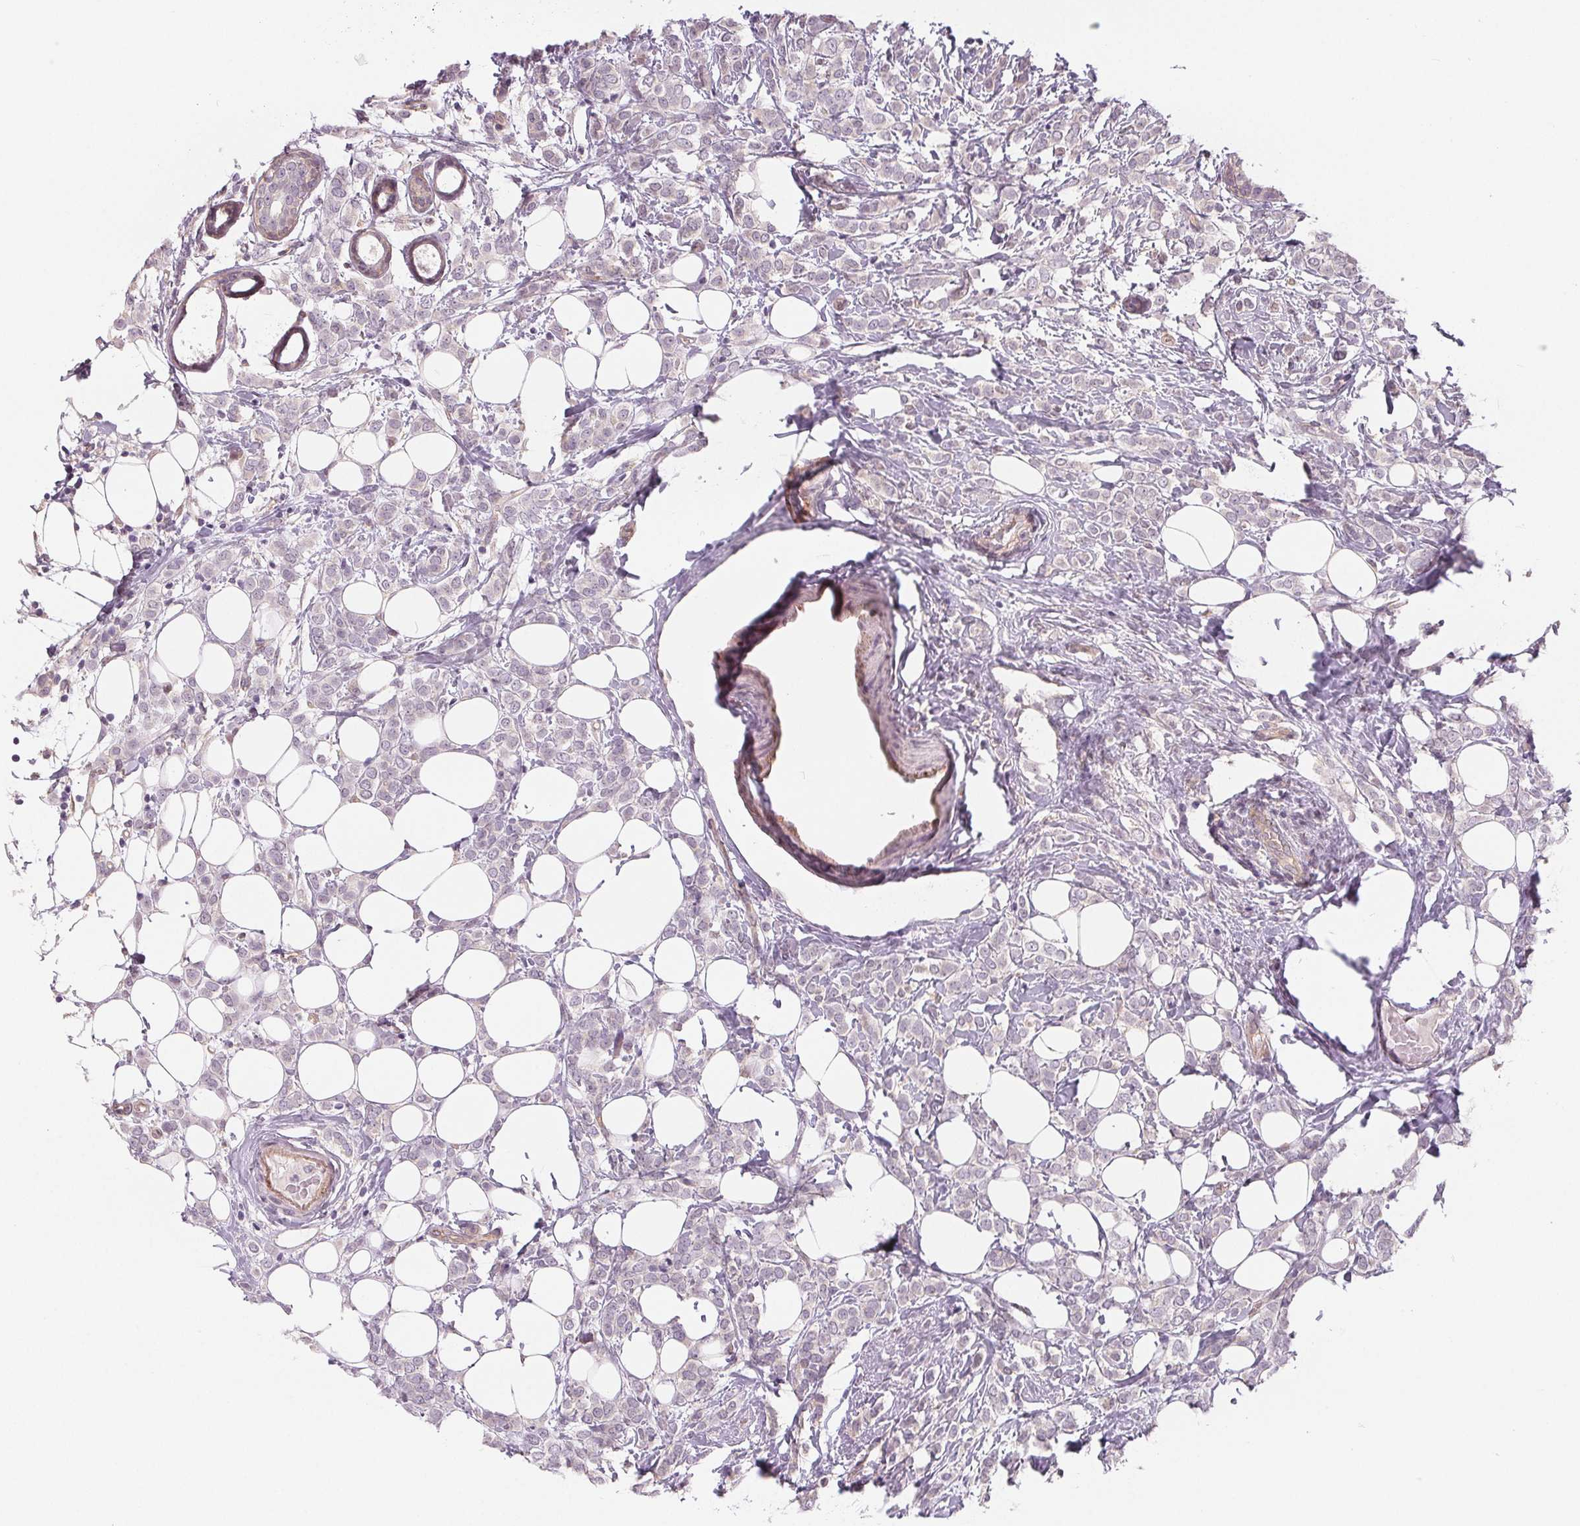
{"staining": {"intensity": "negative", "quantity": "none", "location": "none"}, "tissue": "breast cancer", "cell_type": "Tumor cells", "image_type": "cancer", "snomed": [{"axis": "morphology", "description": "Lobular carcinoma"}, {"axis": "topography", "description": "Breast"}], "caption": "High magnification brightfield microscopy of breast cancer (lobular carcinoma) stained with DAB (3,3'-diaminobenzidine) (brown) and counterstained with hematoxylin (blue): tumor cells show no significant staining.", "gene": "CFC1", "patient": {"sex": "female", "age": 49}}